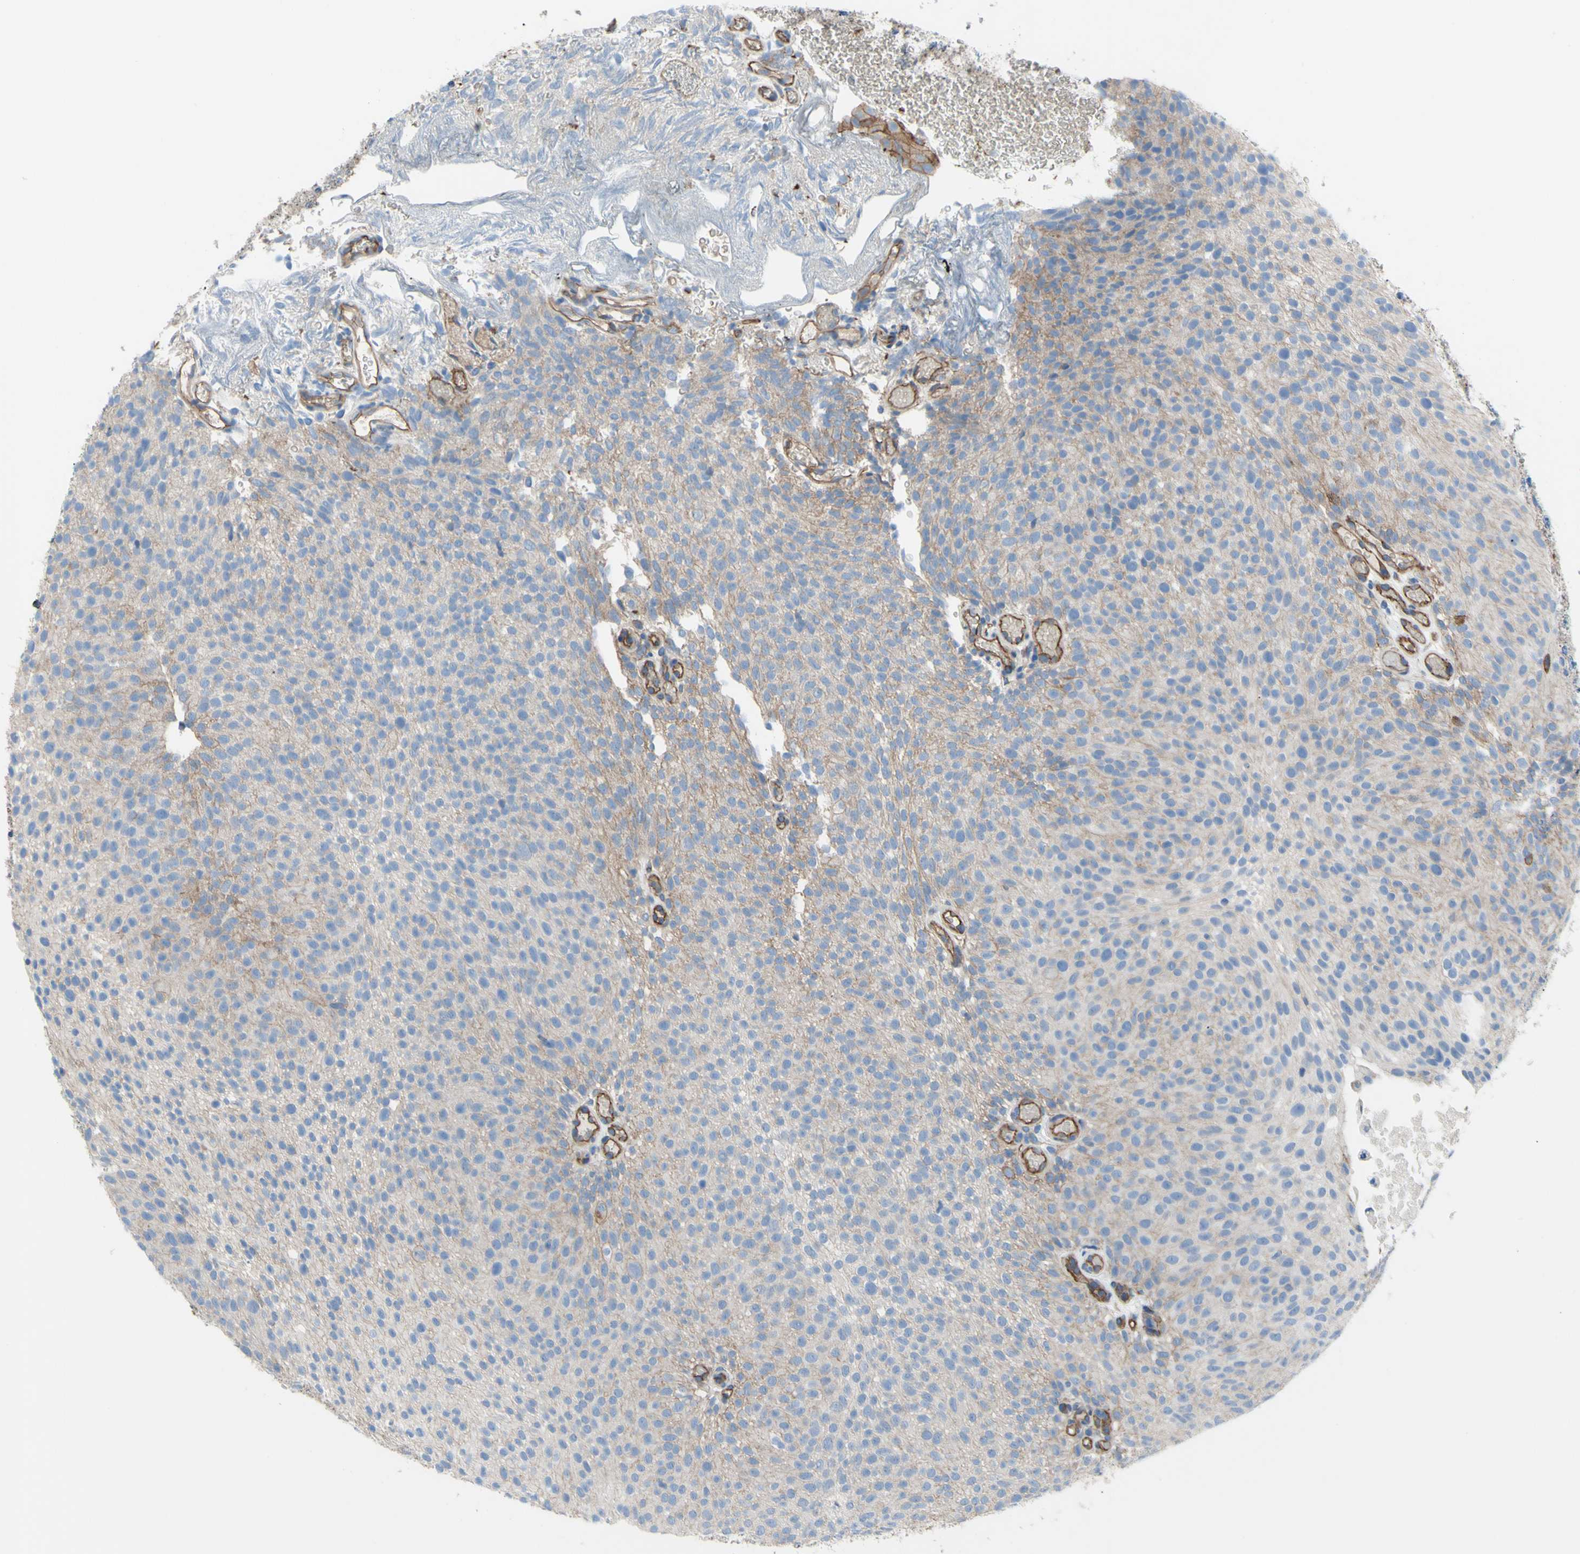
{"staining": {"intensity": "moderate", "quantity": ">75%", "location": "cytoplasmic/membranous"}, "tissue": "urothelial cancer", "cell_type": "Tumor cells", "image_type": "cancer", "snomed": [{"axis": "morphology", "description": "Urothelial carcinoma, Low grade"}, {"axis": "topography", "description": "Urinary bladder"}], "caption": "IHC histopathology image of neoplastic tissue: urothelial cancer stained using immunohistochemistry demonstrates medium levels of moderate protein expression localized specifically in the cytoplasmic/membranous of tumor cells, appearing as a cytoplasmic/membranous brown color.", "gene": "TPBG", "patient": {"sex": "male", "age": 78}}